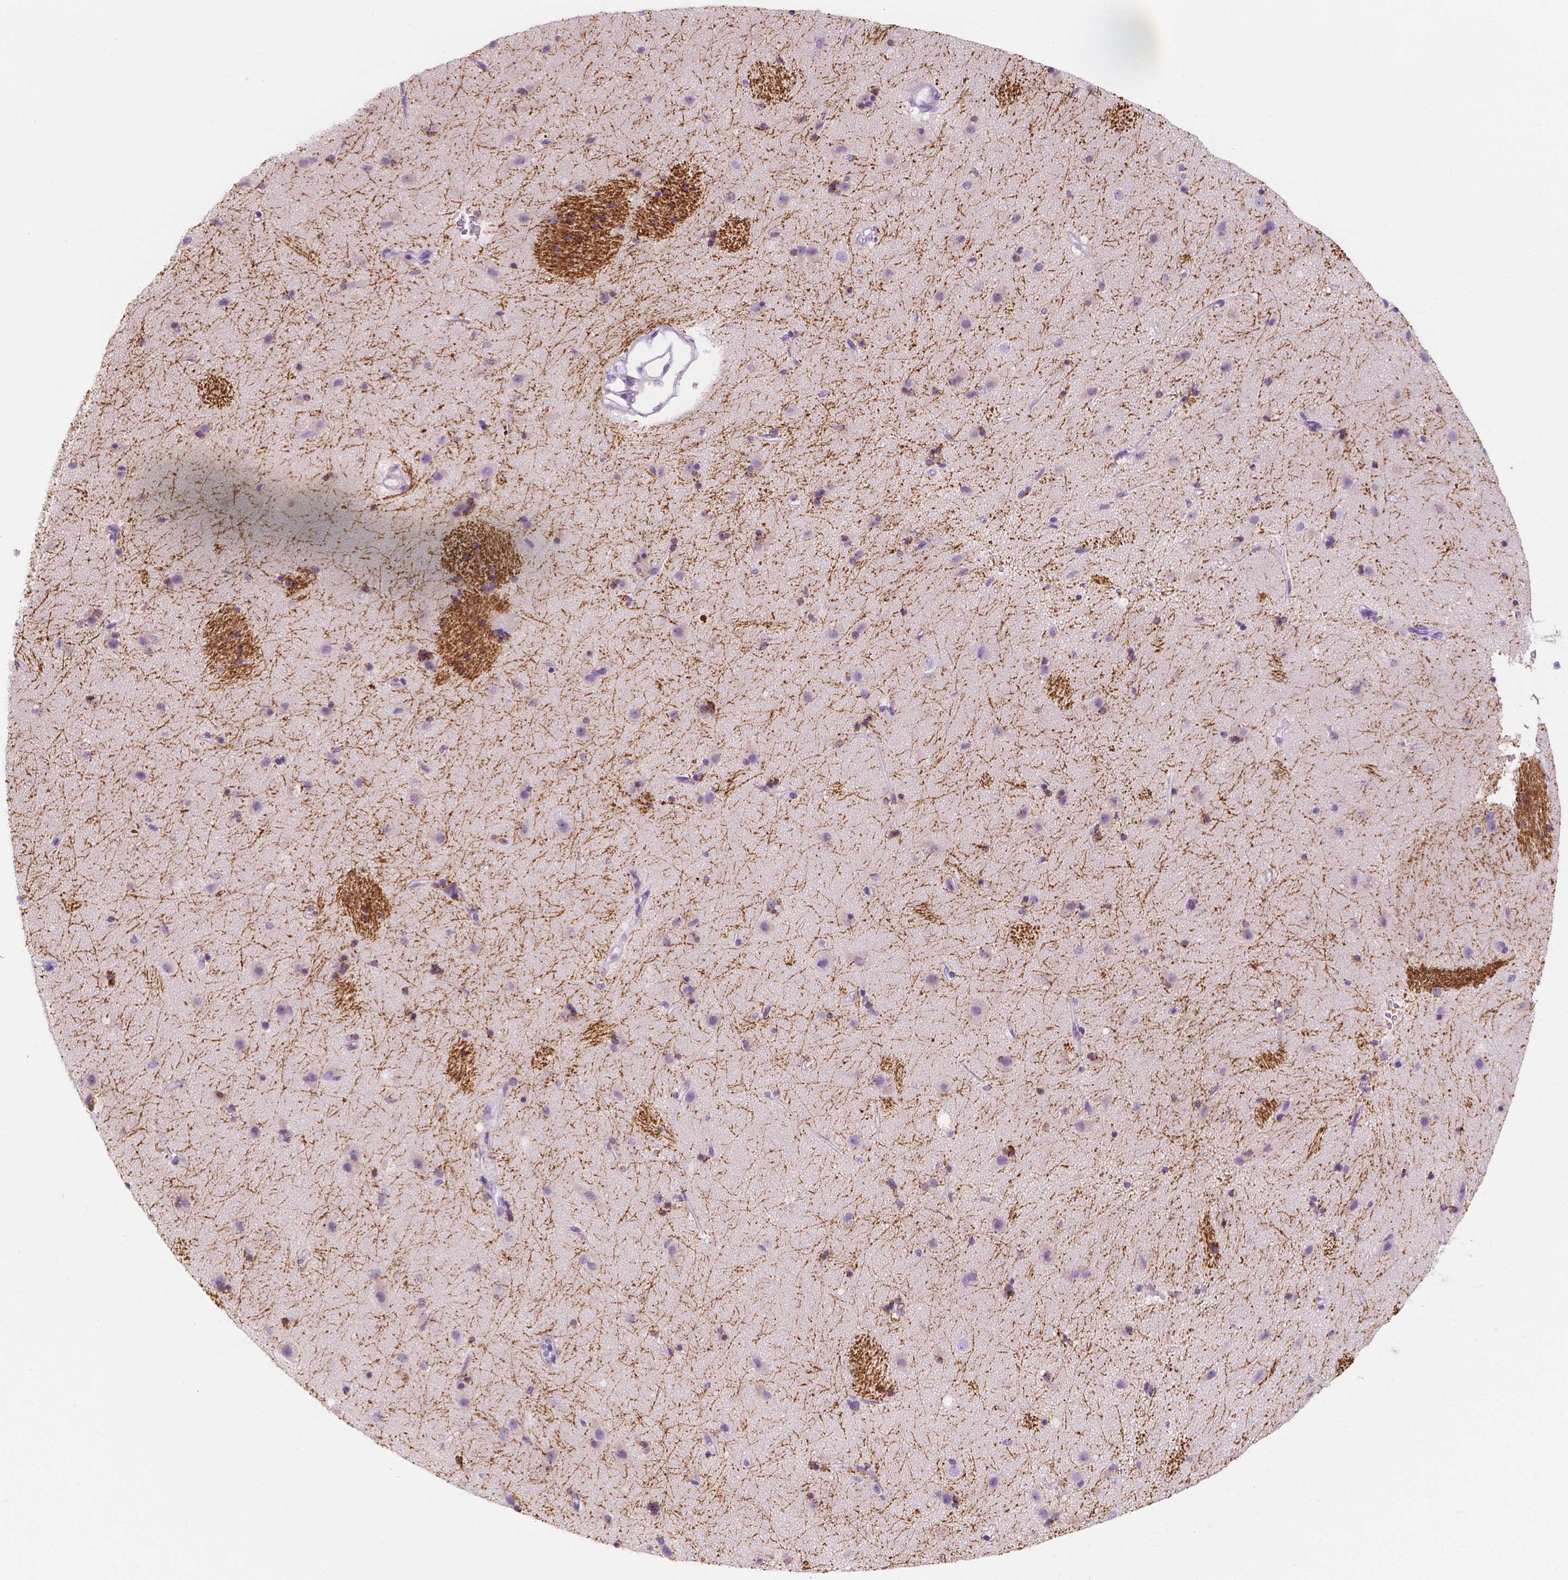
{"staining": {"intensity": "negative", "quantity": "none", "location": "none"}, "tissue": "caudate", "cell_type": "Glial cells", "image_type": "normal", "snomed": [{"axis": "morphology", "description": "Normal tissue, NOS"}, {"axis": "topography", "description": "Lateral ventricle wall"}], "caption": "The micrograph shows no staining of glial cells in normal caudate.", "gene": "SIRT2", "patient": {"sex": "female", "age": 71}}